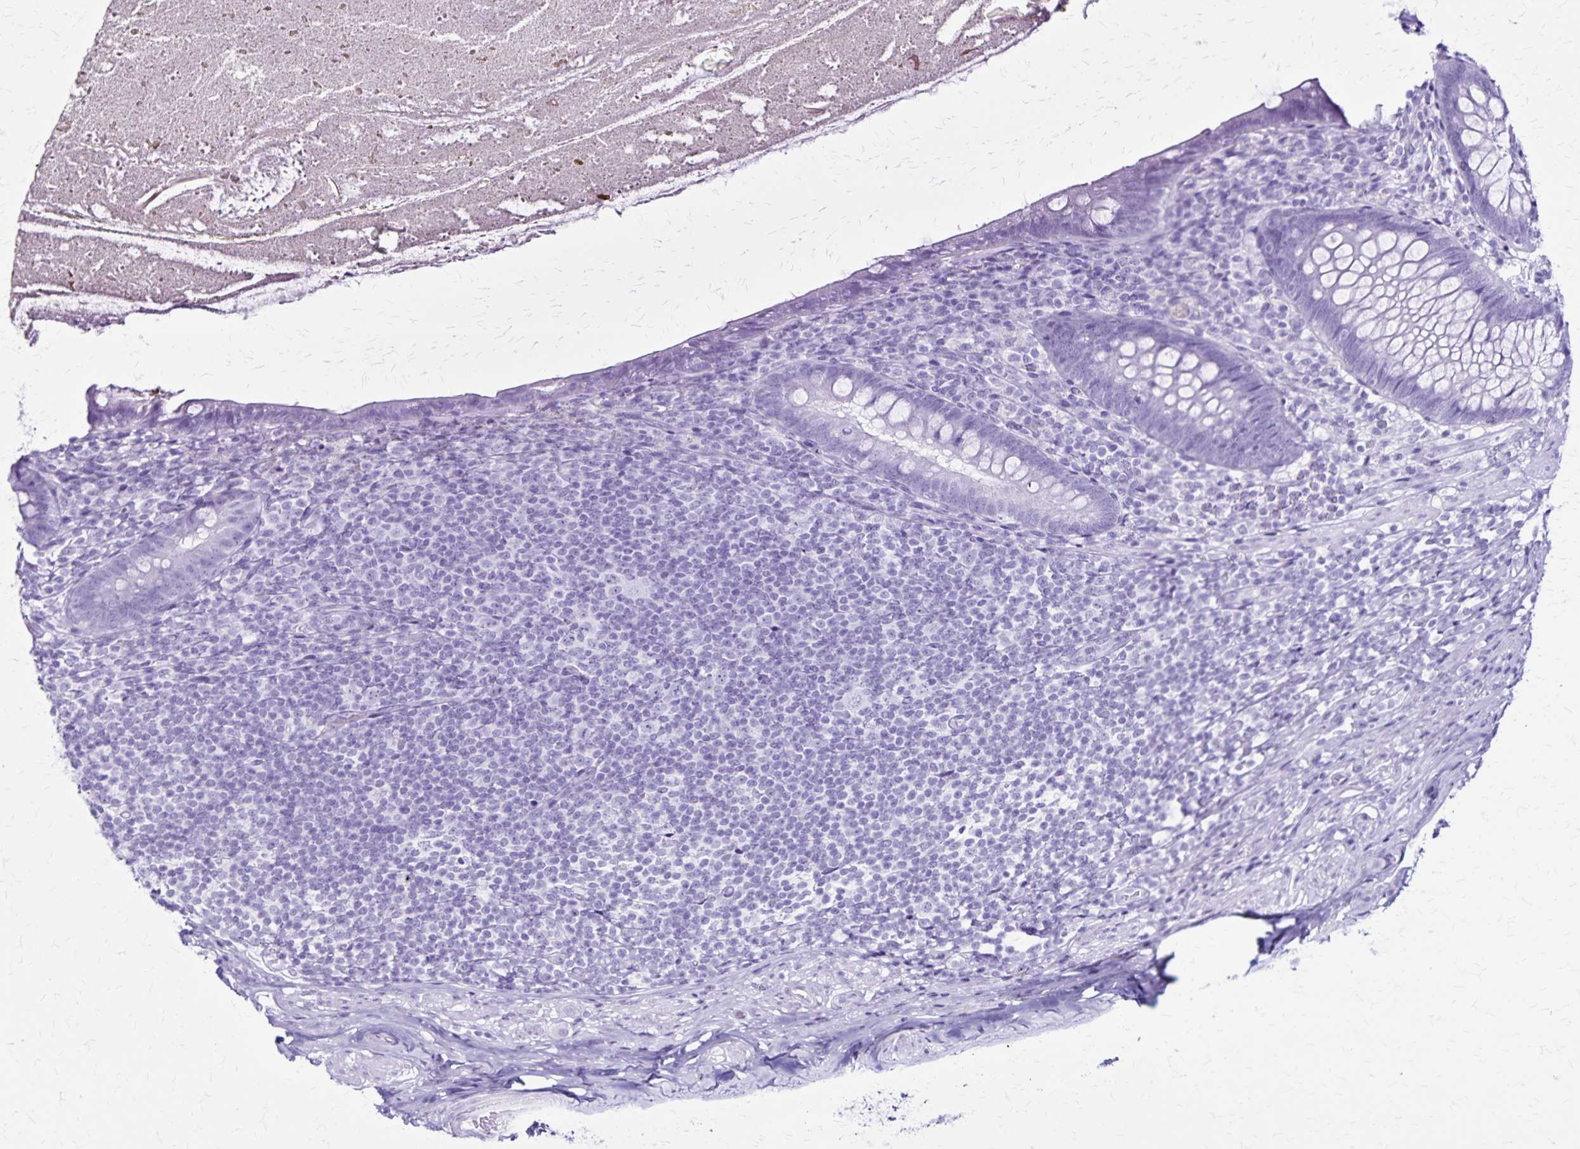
{"staining": {"intensity": "negative", "quantity": "none", "location": "none"}, "tissue": "appendix", "cell_type": "Glandular cells", "image_type": "normal", "snomed": [{"axis": "morphology", "description": "Normal tissue, NOS"}, {"axis": "topography", "description": "Appendix"}], "caption": "A micrograph of appendix stained for a protein reveals no brown staining in glandular cells. (Brightfield microscopy of DAB (3,3'-diaminobenzidine) immunohistochemistry at high magnification).", "gene": "KRT2", "patient": {"sex": "male", "age": 47}}